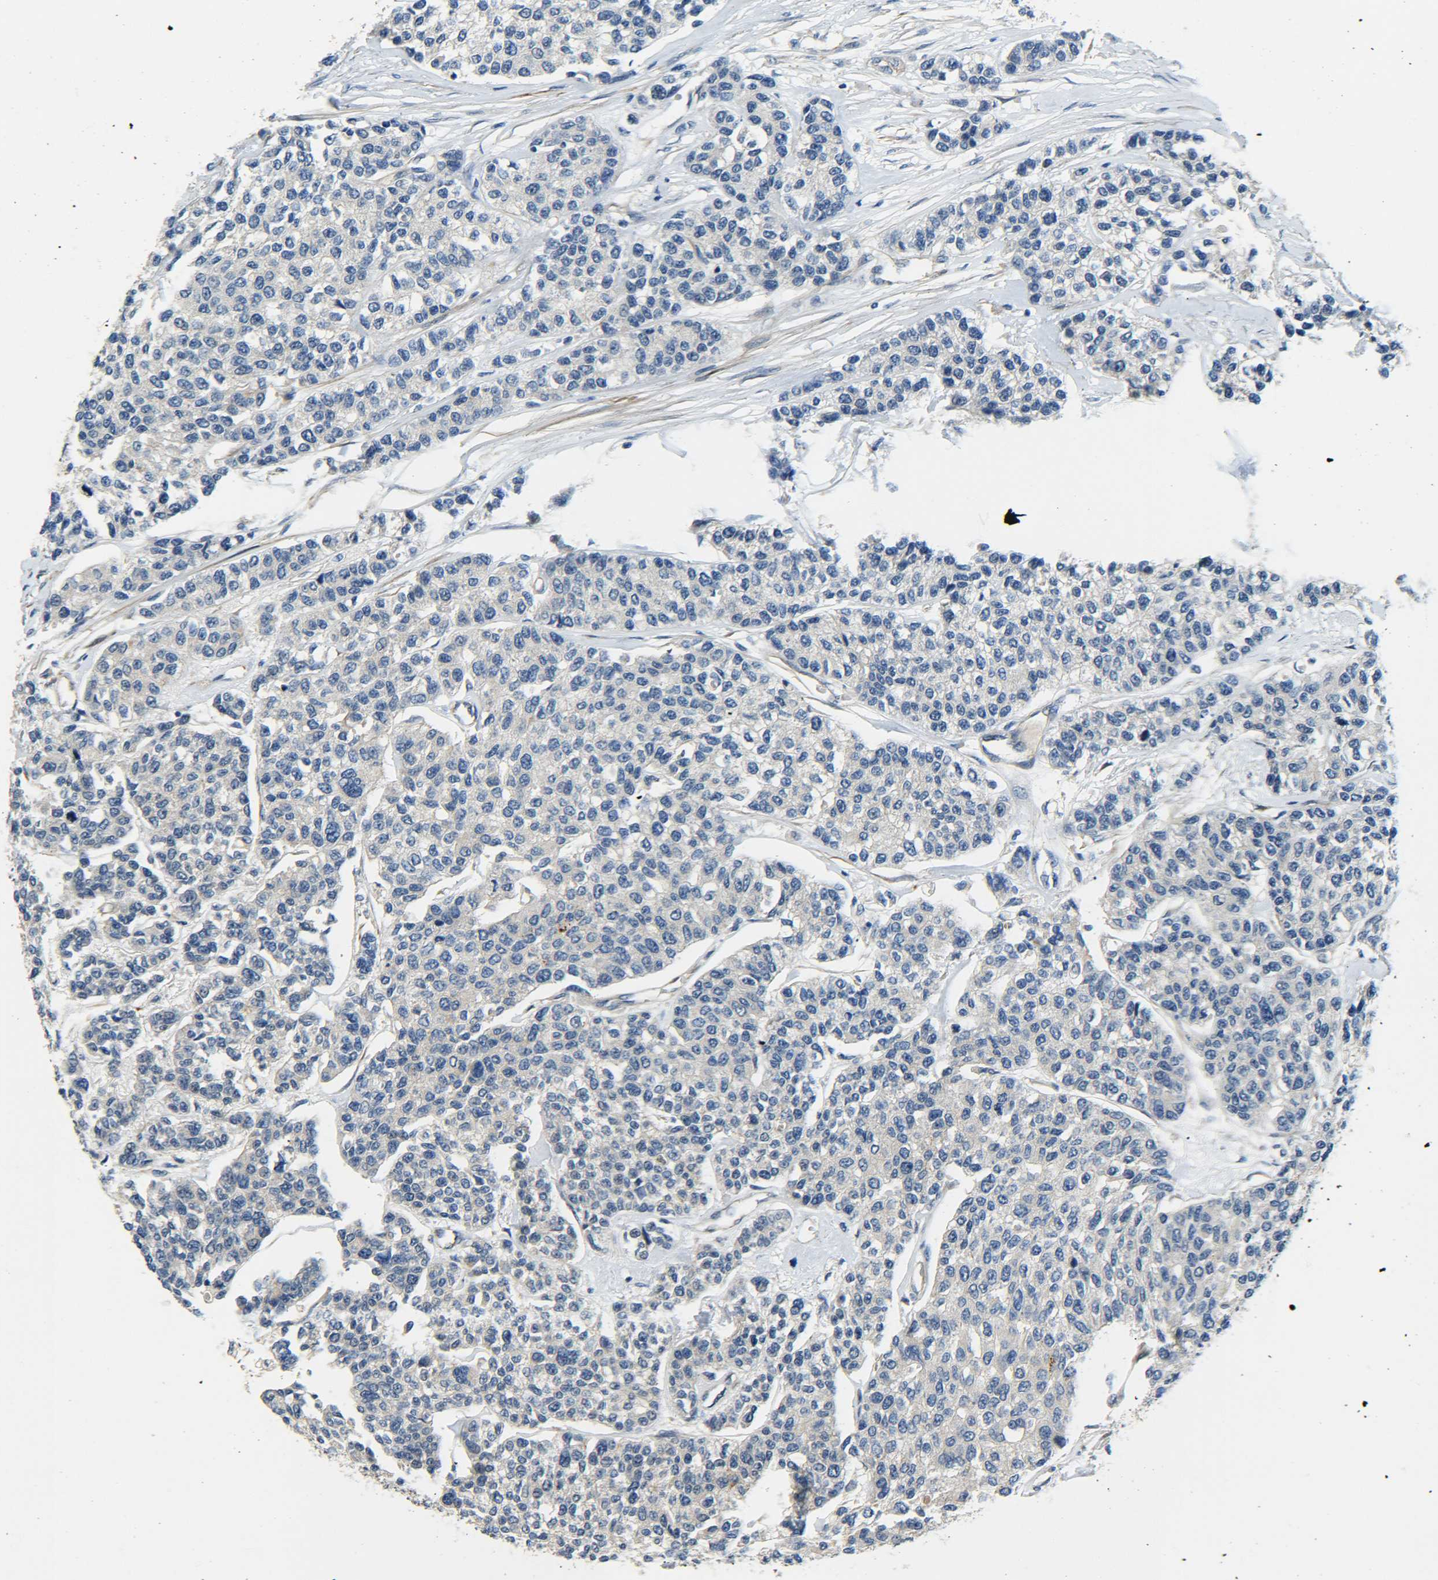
{"staining": {"intensity": "negative", "quantity": "none", "location": "none"}, "tissue": "breast cancer", "cell_type": "Tumor cells", "image_type": "cancer", "snomed": [{"axis": "morphology", "description": "Duct carcinoma"}, {"axis": "topography", "description": "Breast"}], "caption": "Tumor cells are negative for protein expression in human breast invasive ductal carcinoma.", "gene": "MEIS1", "patient": {"sex": "female", "age": 51}}